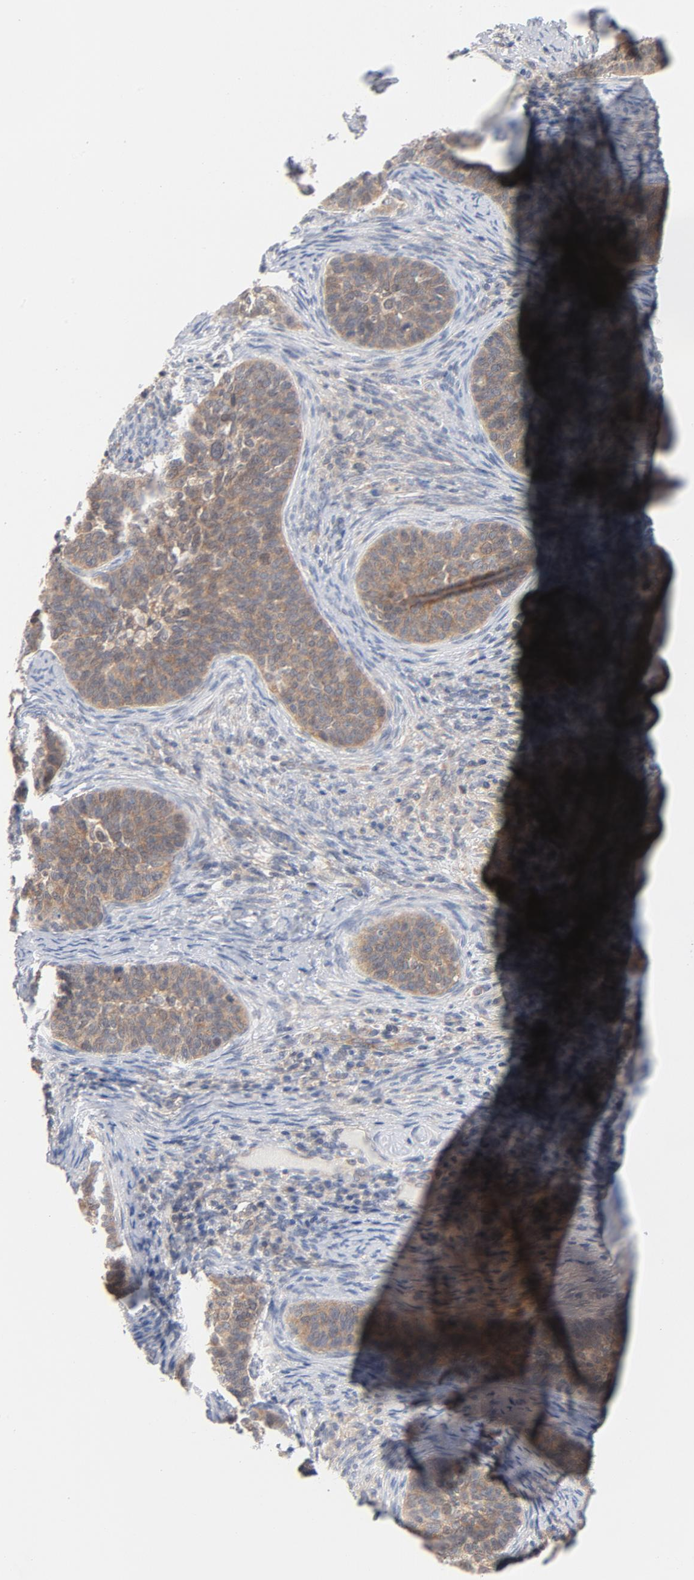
{"staining": {"intensity": "weak", "quantity": ">75%", "location": "cytoplasmic/membranous"}, "tissue": "cervical cancer", "cell_type": "Tumor cells", "image_type": "cancer", "snomed": [{"axis": "morphology", "description": "Squamous cell carcinoma, NOS"}, {"axis": "topography", "description": "Cervix"}], "caption": "A brown stain labels weak cytoplasmic/membranous expression of a protein in human cervical squamous cell carcinoma tumor cells.", "gene": "UBL4A", "patient": {"sex": "female", "age": 33}}